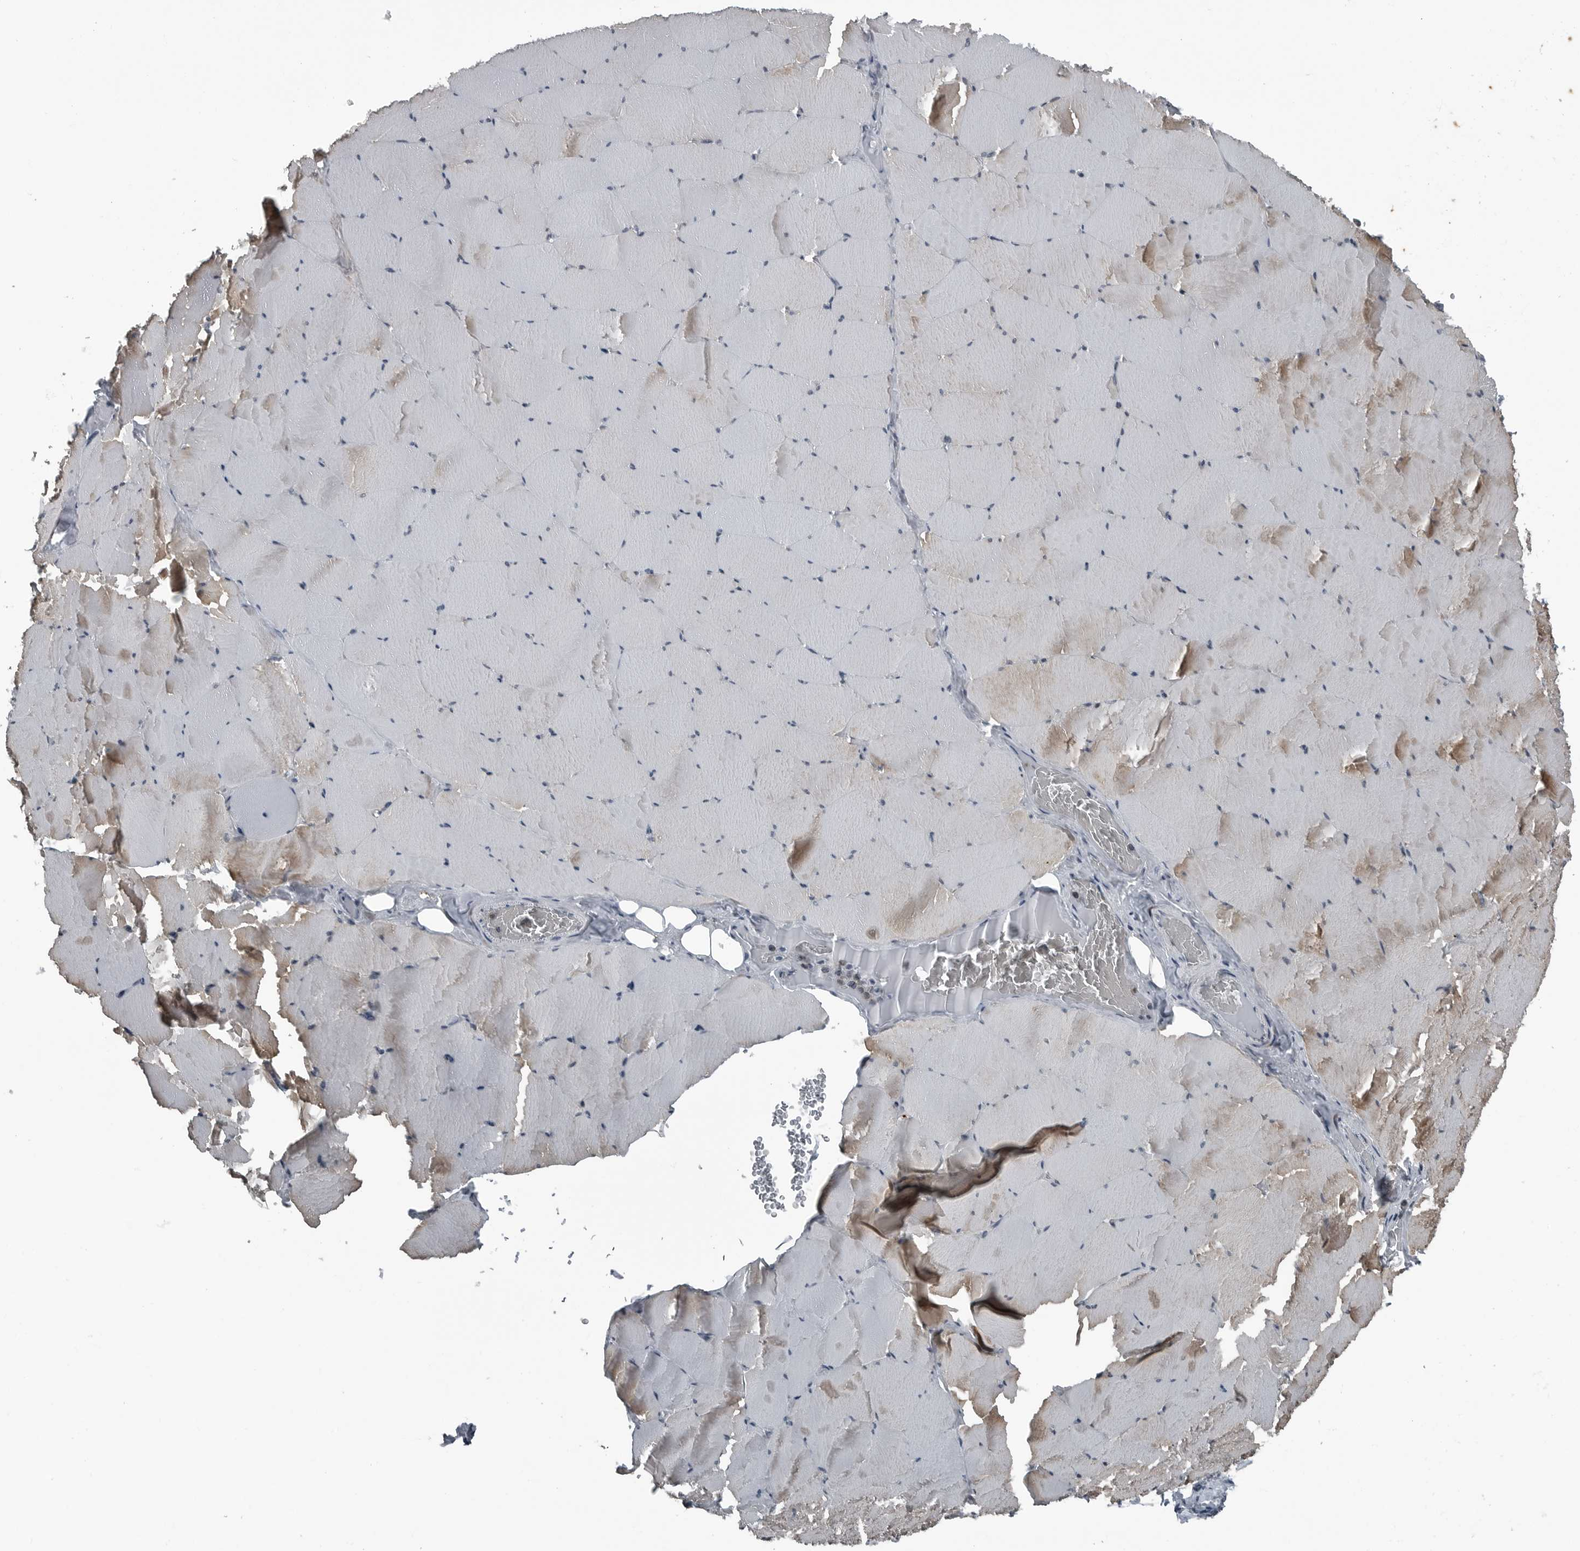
{"staining": {"intensity": "moderate", "quantity": "25%-75%", "location": "cytoplasmic/membranous"}, "tissue": "skeletal muscle", "cell_type": "Myocytes", "image_type": "normal", "snomed": [{"axis": "morphology", "description": "Normal tissue, NOS"}, {"axis": "topography", "description": "Skeletal muscle"}], "caption": "Protein expression by IHC exhibits moderate cytoplasmic/membranous expression in approximately 25%-75% of myocytes in unremarkable skeletal muscle.", "gene": "GAK", "patient": {"sex": "male", "age": 62}}